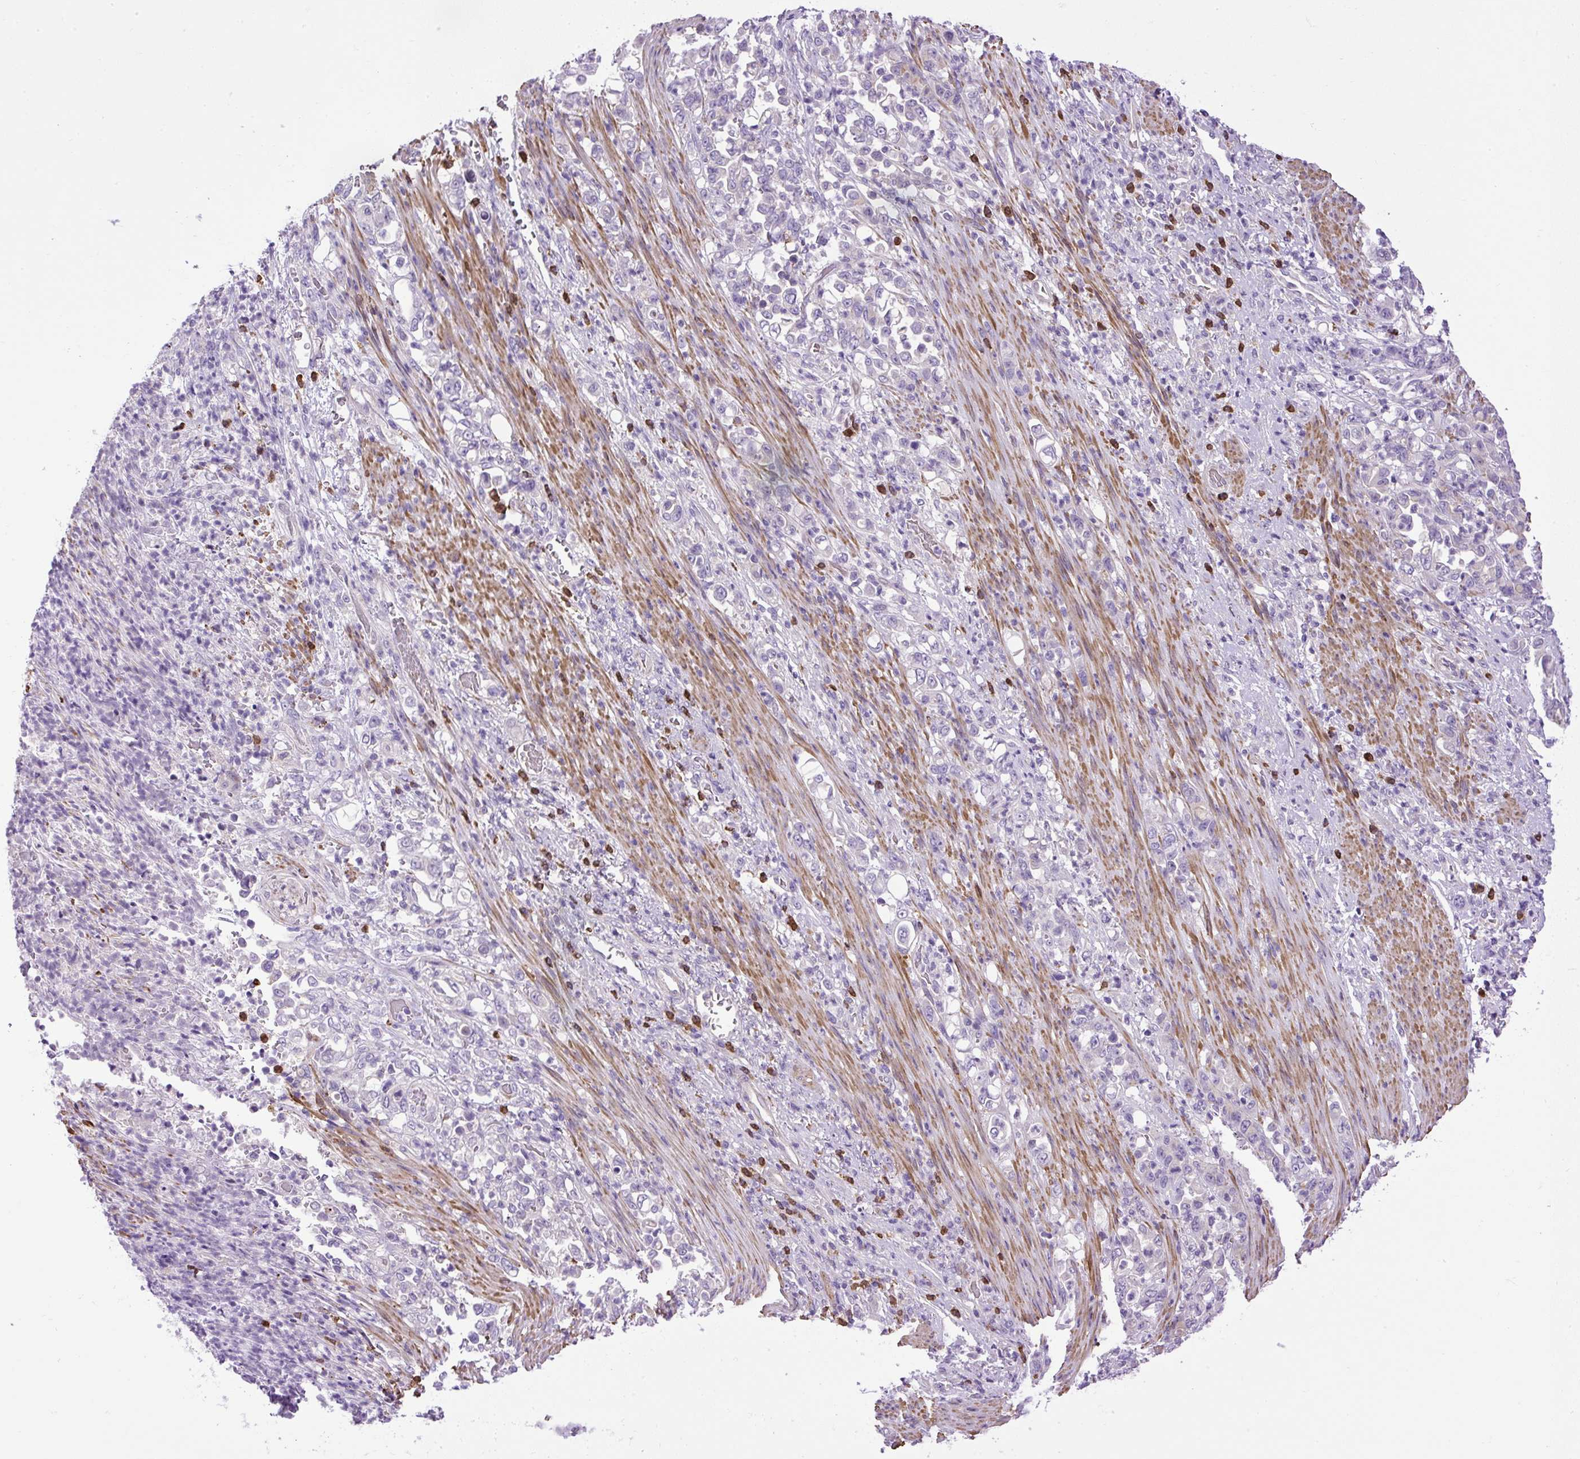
{"staining": {"intensity": "negative", "quantity": "none", "location": "none"}, "tissue": "stomach cancer", "cell_type": "Tumor cells", "image_type": "cancer", "snomed": [{"axis": "morphology", "description": "Normal tissue, NOS"}, {"axis": "morphology", "description": "Adenocarcinoma, NOS"}, {"axis": "topography", "description": "Stomach"}], "caption": "Immunohistochemical staining of human stomach cancer (adenocarcinoma) shows no significant positivity in tumor cells.", "gene": "VWA7", "patient": {"sex": "female", "age": 79}}